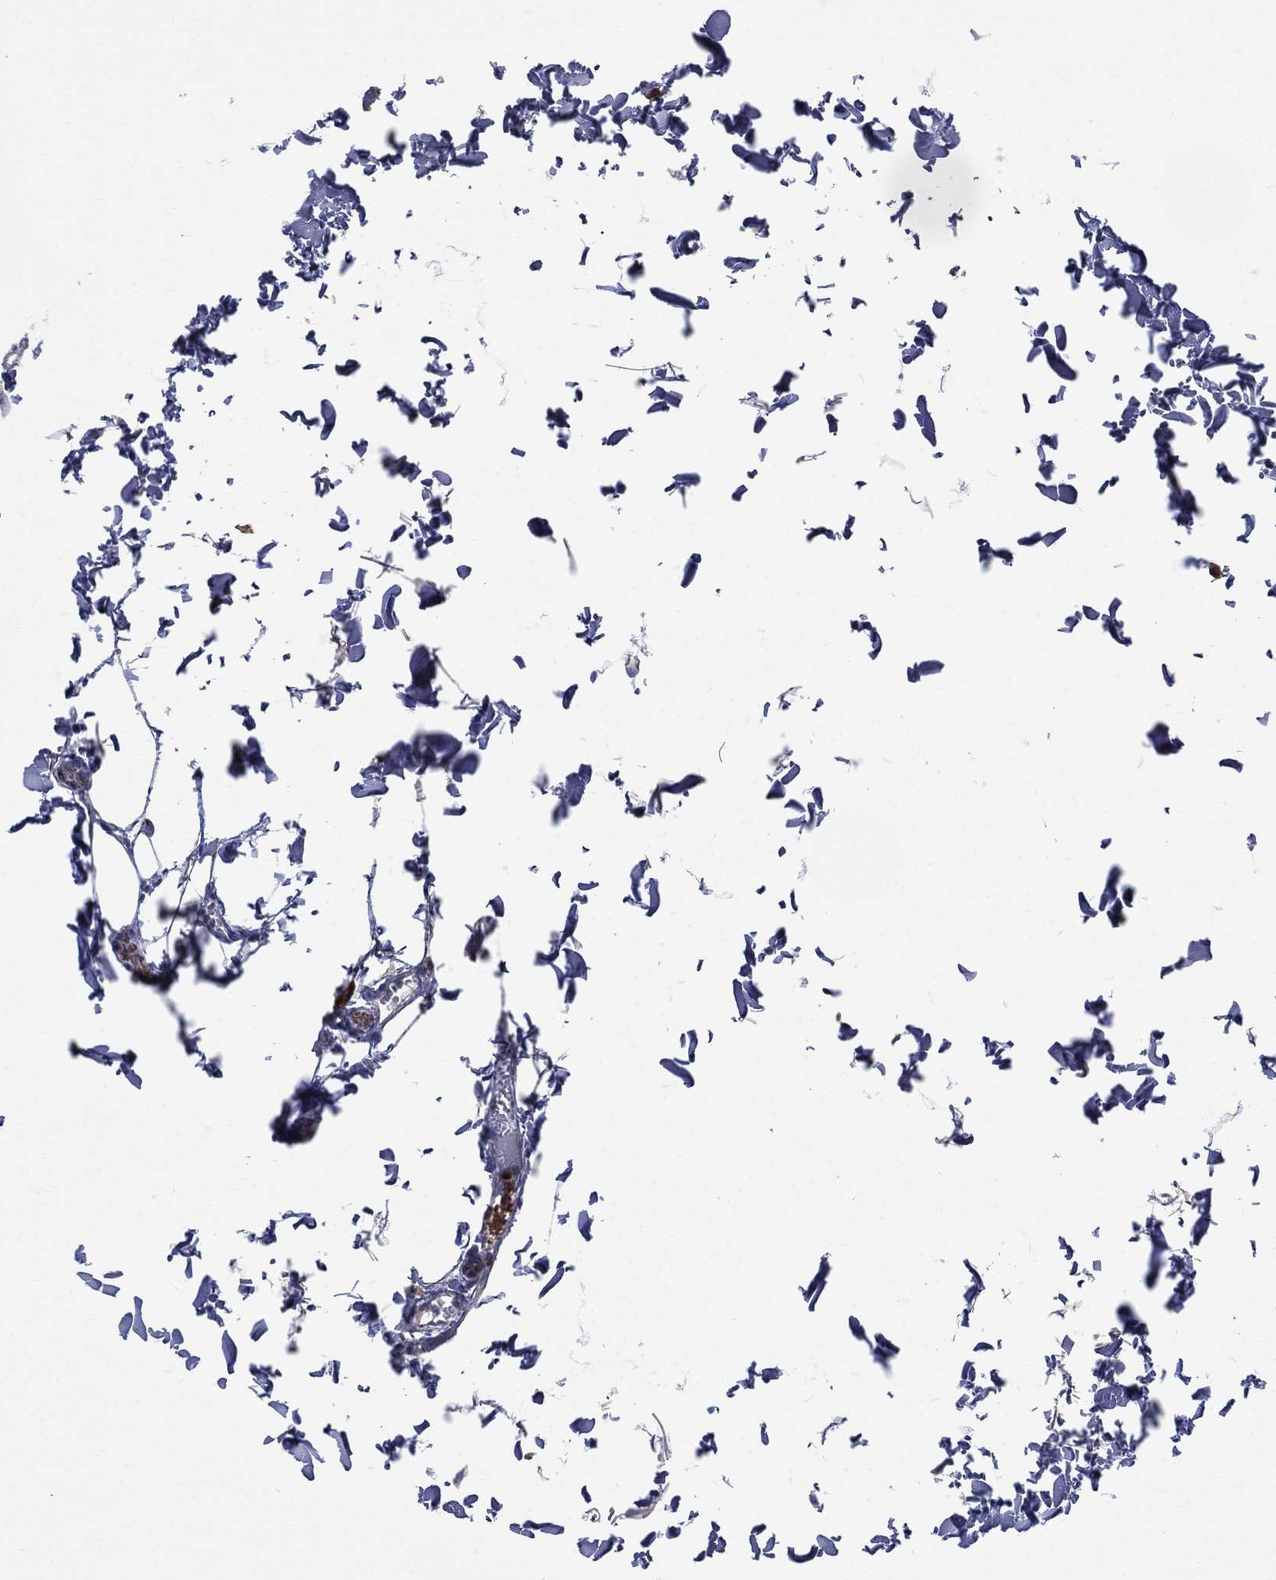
{"staining": {"intensity": "negative", "quantity": "none", "location": "none"}, "tissue": "urinary bladder", "cell_type": "Urothelial cells", "image_type": "normal", "snomed": [{"axis": "morphology", "description": "Normal tissue, NOS"}, {"axis": "topography", "description": "Urinary bladder"}], "caption": "DAB immunohistochemical staining of normal urinary bladder shows no significant positivity in urothelial cells.", "gene": "CCDC159", "patient": {"sex": "male", "age": 55}}